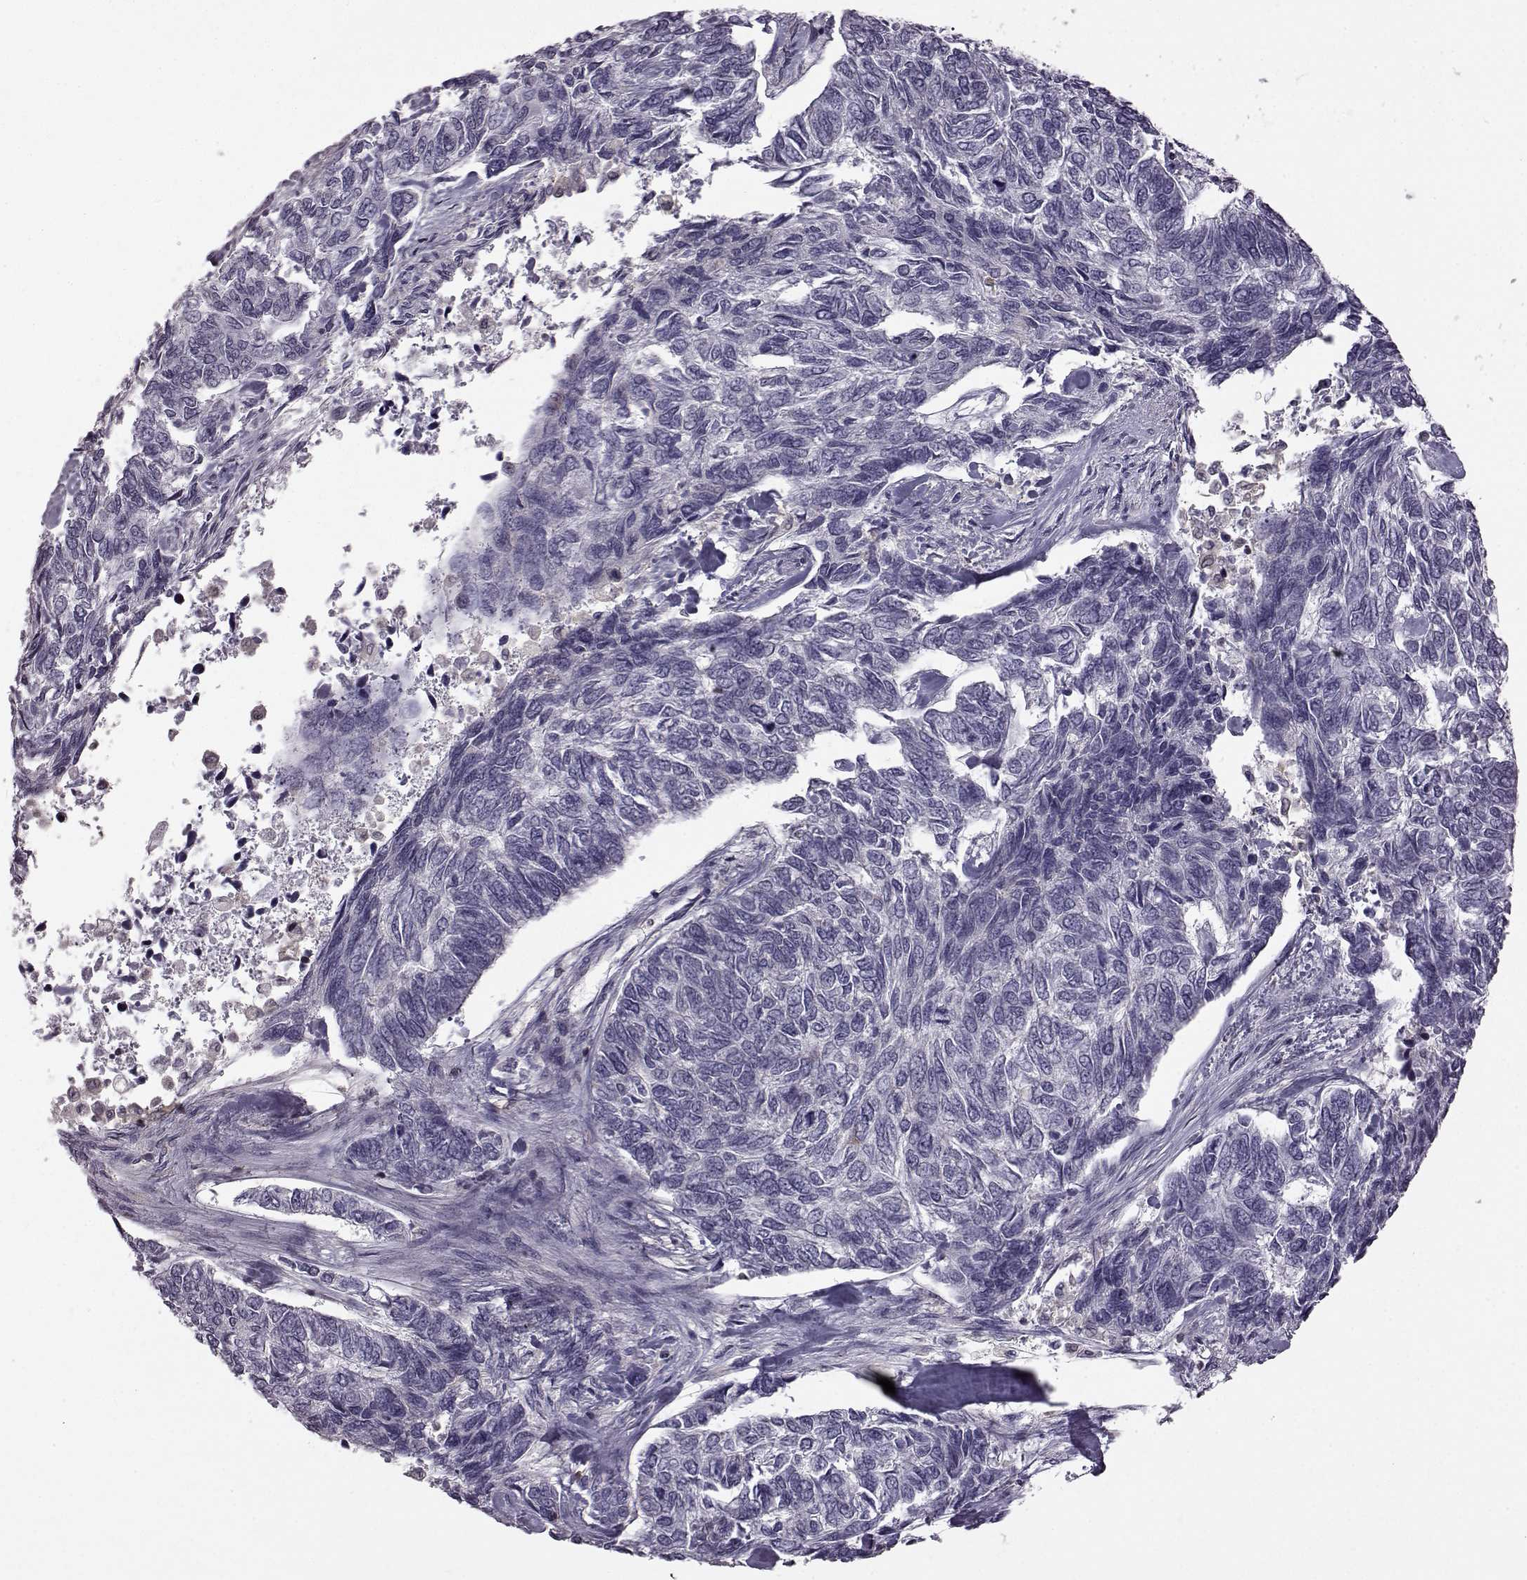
{"staining": {"intensity": "negative", "quantity": "none", "location": "none"}, "tissue": "skin cancer", "cell_type": "Tumor cells", "image_type": "cancer", "snomed": [{"axis": "morphology", "description": "Basal cell carcinoma"}, {"axis": "topography", "description": "Skin"}], "caption": "Tumor cells are negative for brown protein staining in basal cell carcinoma (skin).", "gene": "DOK2", "patient": {"sex": "female", "age": 65}}